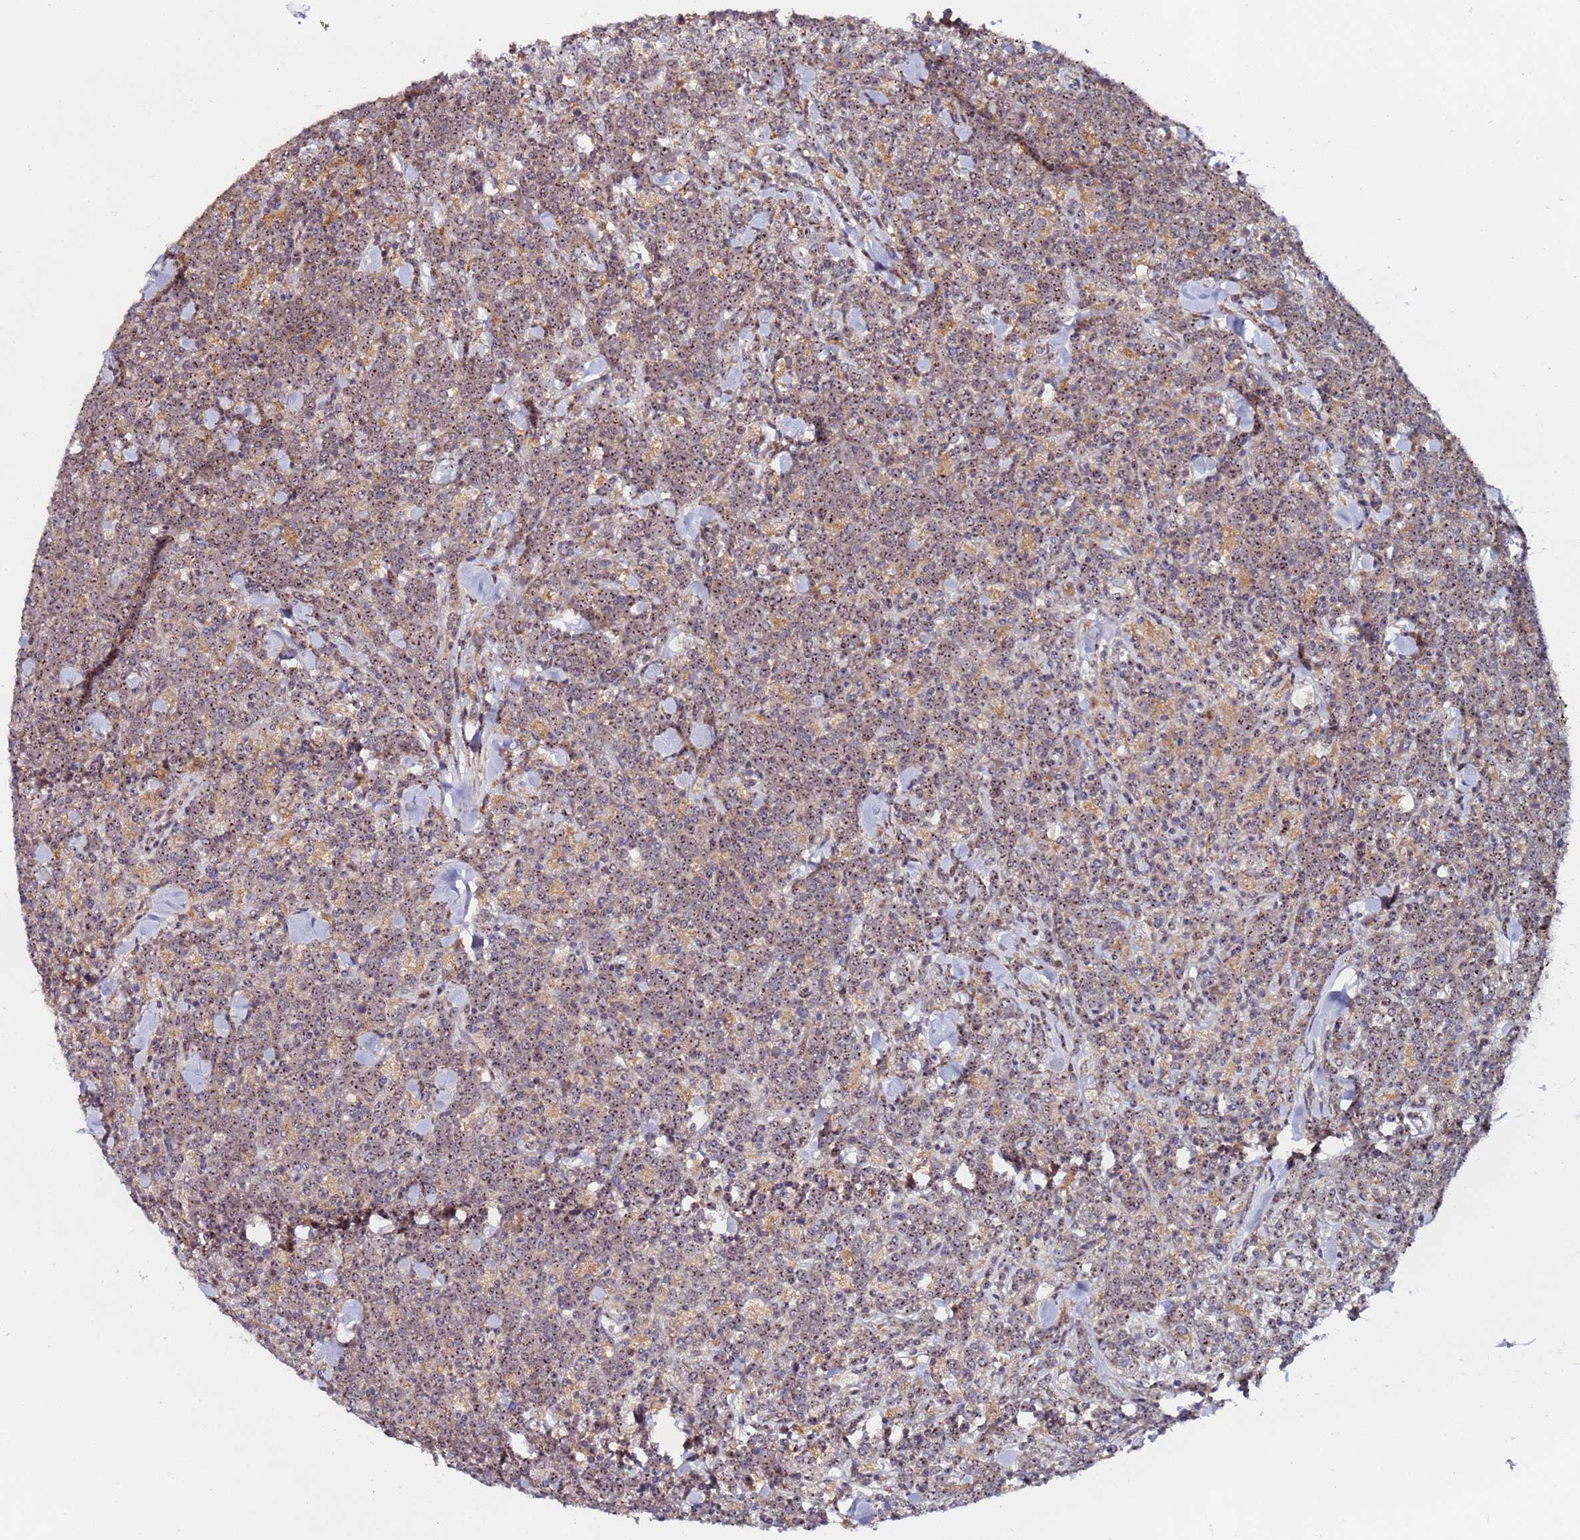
{"staining": {"intensity": "moderate", "quantity": ">75%", "location": "nuclear"}, "tissue": "lymphoma", "cell_type": "Tumor cells", "image_type": "cancer", "snomed": [{"axis": "morphology", "description": "Malignant lymphoma, non-Hodgkin's type, High grade"}, {"axis": "topography", "description": "Small intestine"}], "caption": "Tumor cells demonstrate moderate nuclear expression in about >75% of cells in malignant lymphoma, non-Hodgkin's type (high-grade).", "gene": "KRI1", "patient": {"sex": "male", "age": 8}}